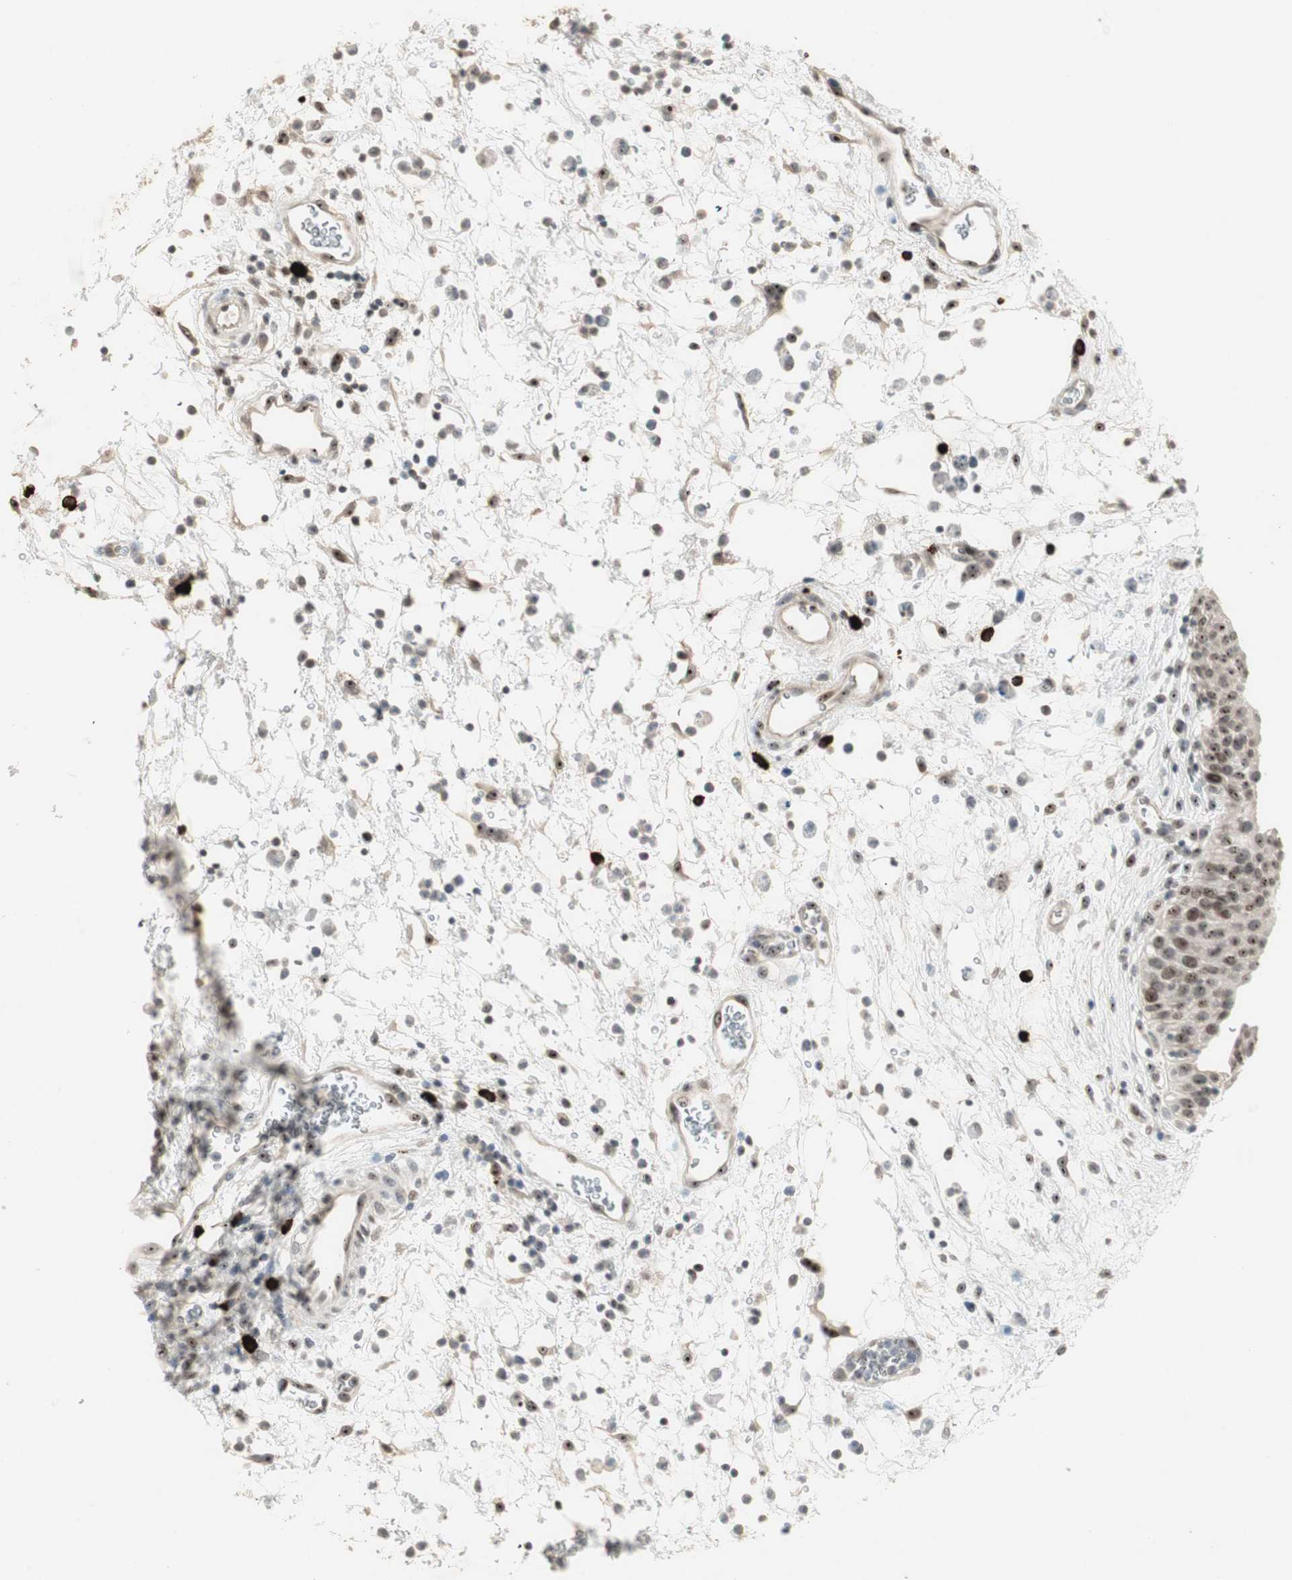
{"staining": {"intensity": "moderate", "quantity": ">75%", "location": "cytoplasmic/membranous,nuclear"}, "tissue": "urinary bladder", "cell_type": "Urothelial cells", "image_type": "normal", "snomed": [{"axis": "morphology", "description": "Normal tissue, NOS"}, {"axis": "morphology", "description": "Dysplasia, NOS"}, {"axis": "topography", "description": "Urinary bladder"}], "caption": "Immunohistochemistry histopathology image of normal urinary bladder: urinary bladder stained using immunohistochemistry reveals medium levels of moderate protein expression localized specifically in the cytoplasmic/membranous,nuclear of urothelial cells, appearing as a cytoplasmic/membranous,nuclear brown color.", "gene": "ETV4", "patient": {"sex": "male", "age": 35}}